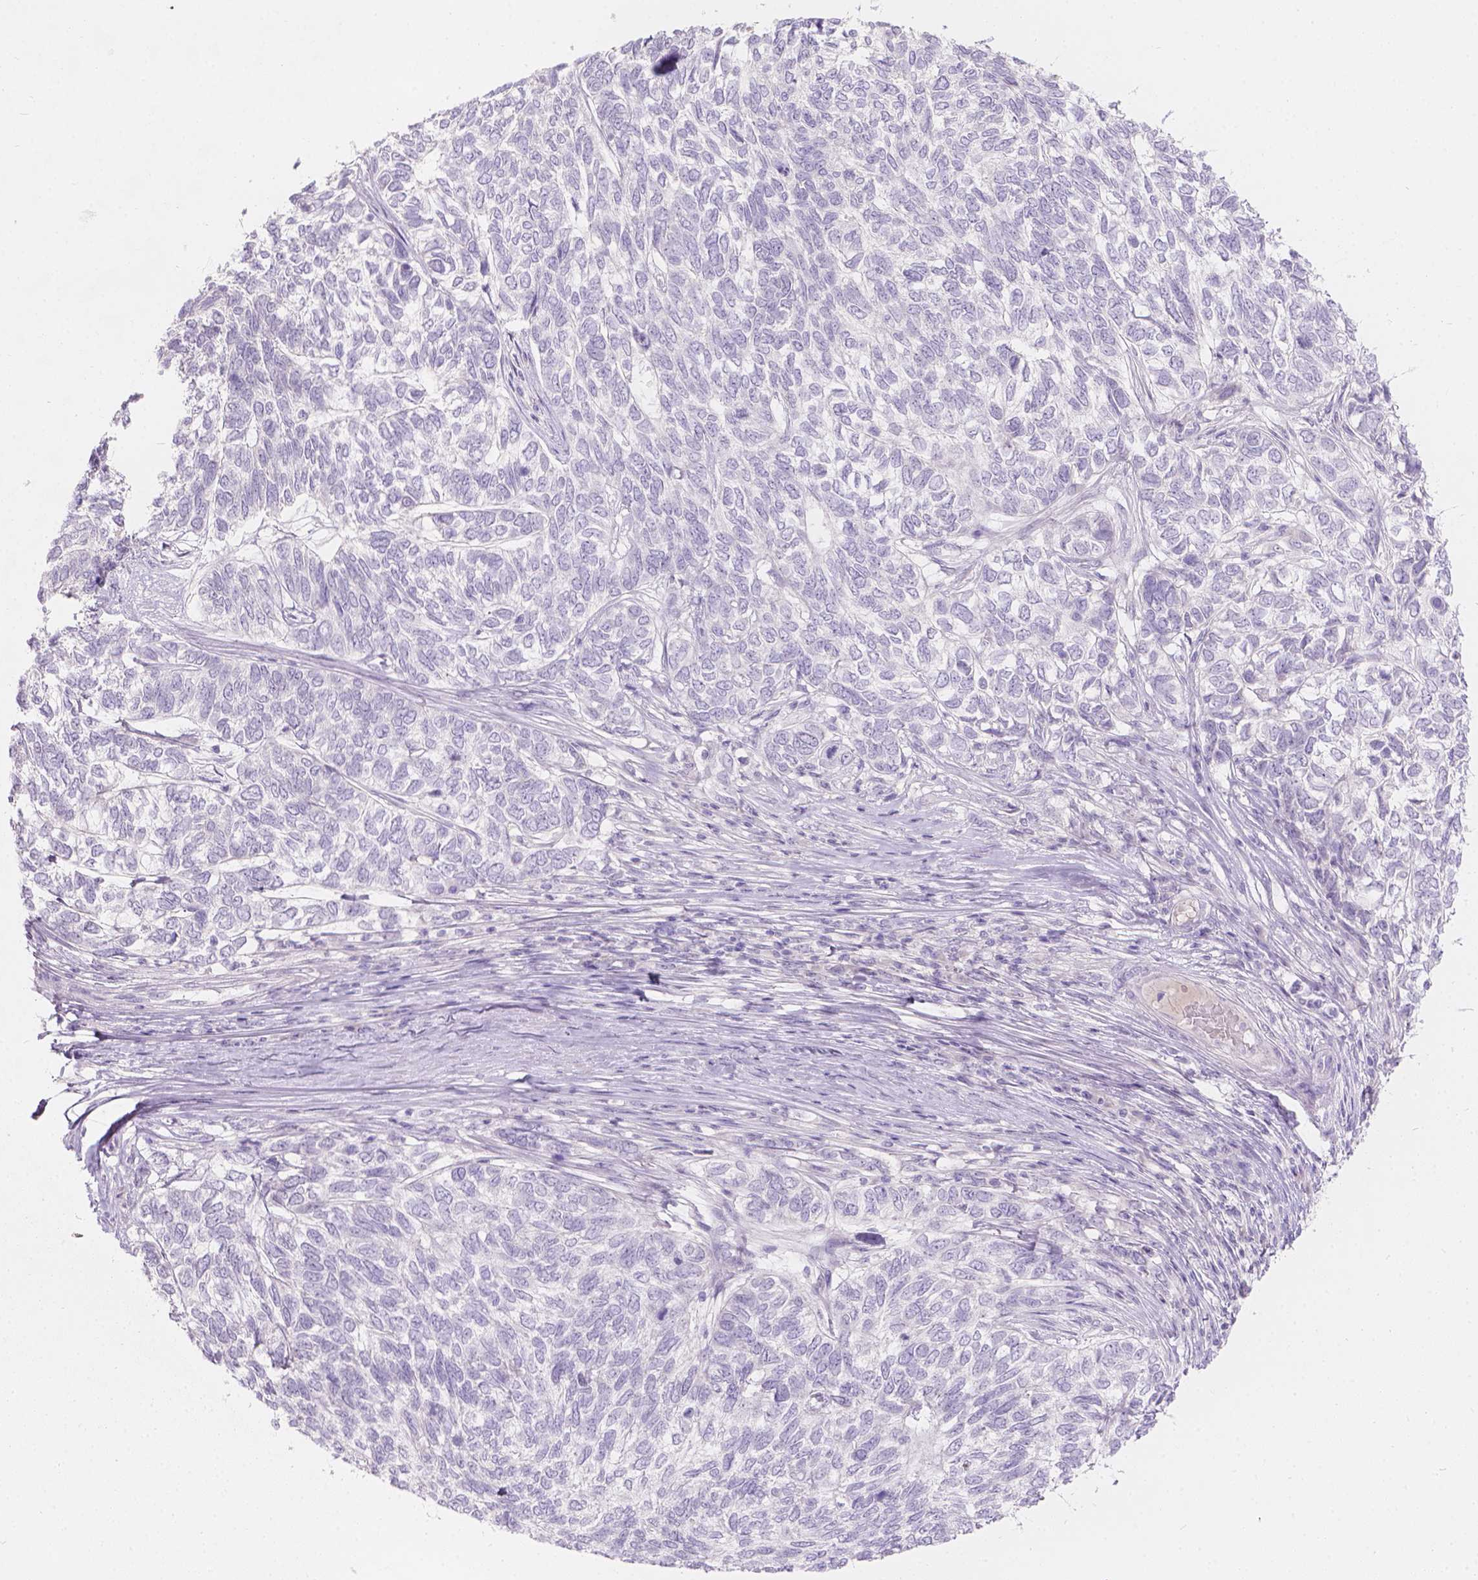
{"staining": {"intensity": "negative", "quantity": "none", "location": "none"}, "tissue": "skin cancer", "cell_type": "Tumor cells", "image_type": "cancer", "snomed": [{"axis": "morphology", "description": "Basal cell carcinoma"}, {"axis": "topography", "description": "Skin"}], "caption": "This image is of skin basal cell carcinoma stained with IHC to label a protein in brown with the nuclei are counter-stained blue. There is no positivity in tumor cells.", "gene": "HTN3", "patient": {"sex": "female", "age": 65}}